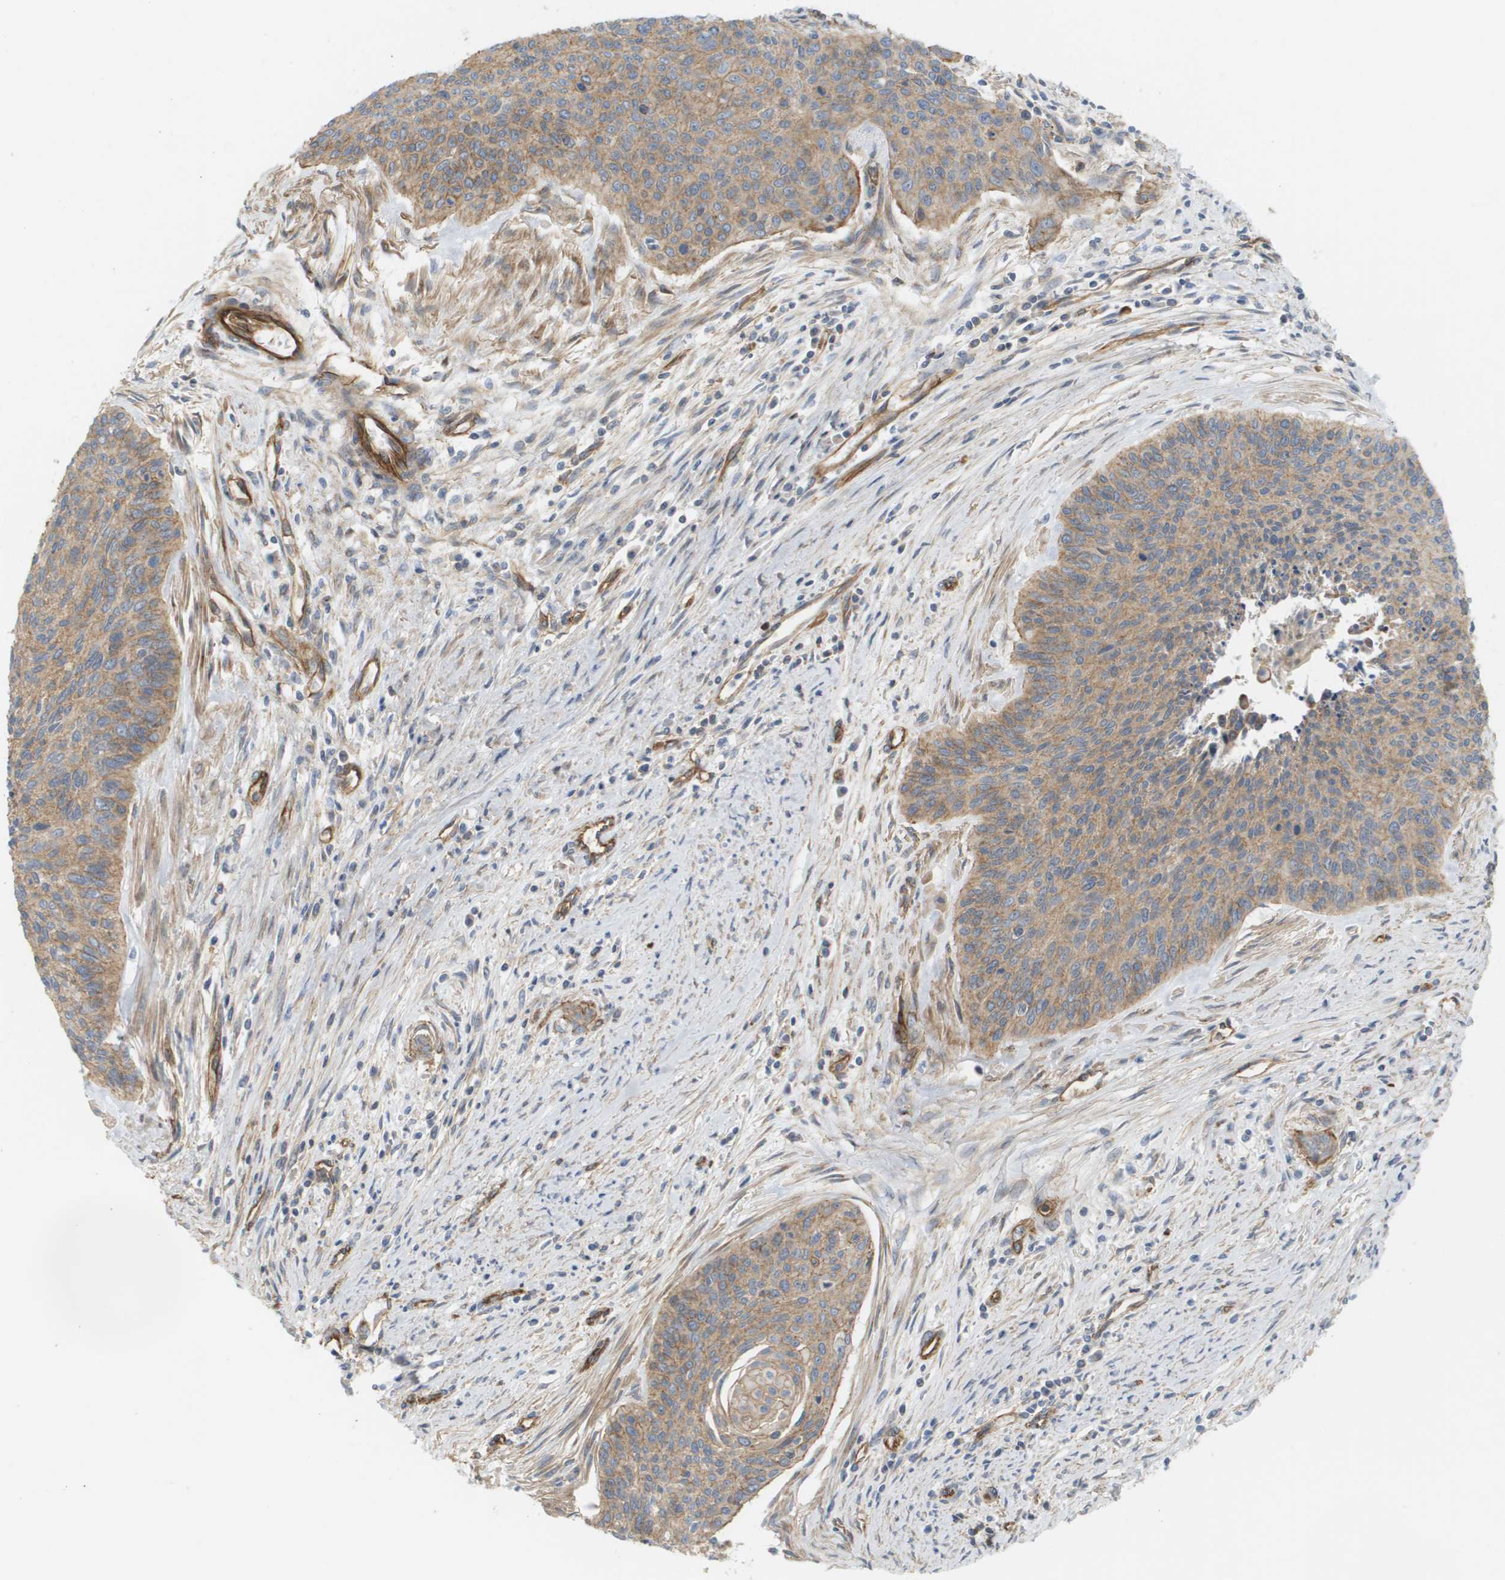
{"staining": {"intensity": "weak", "quantity": ">75%", "location": "cytoplasmic/membranous"}, "tissue": "cervical cancer", "cell_type": "Tumor cells", "image_type": "cancer", "snomed": [{"axis": "morphology", "description": "Squamous cell carcinoma, NOS"}, {"axis": "topography", "description": "Cervix"}], "caption": "Squamous cell carcinoma (cervical) stained with a protein marker demonstrates weak staining in tumor cells.", "gene": "SGMS2", "patient": {"sex": "female", "age": 55}}